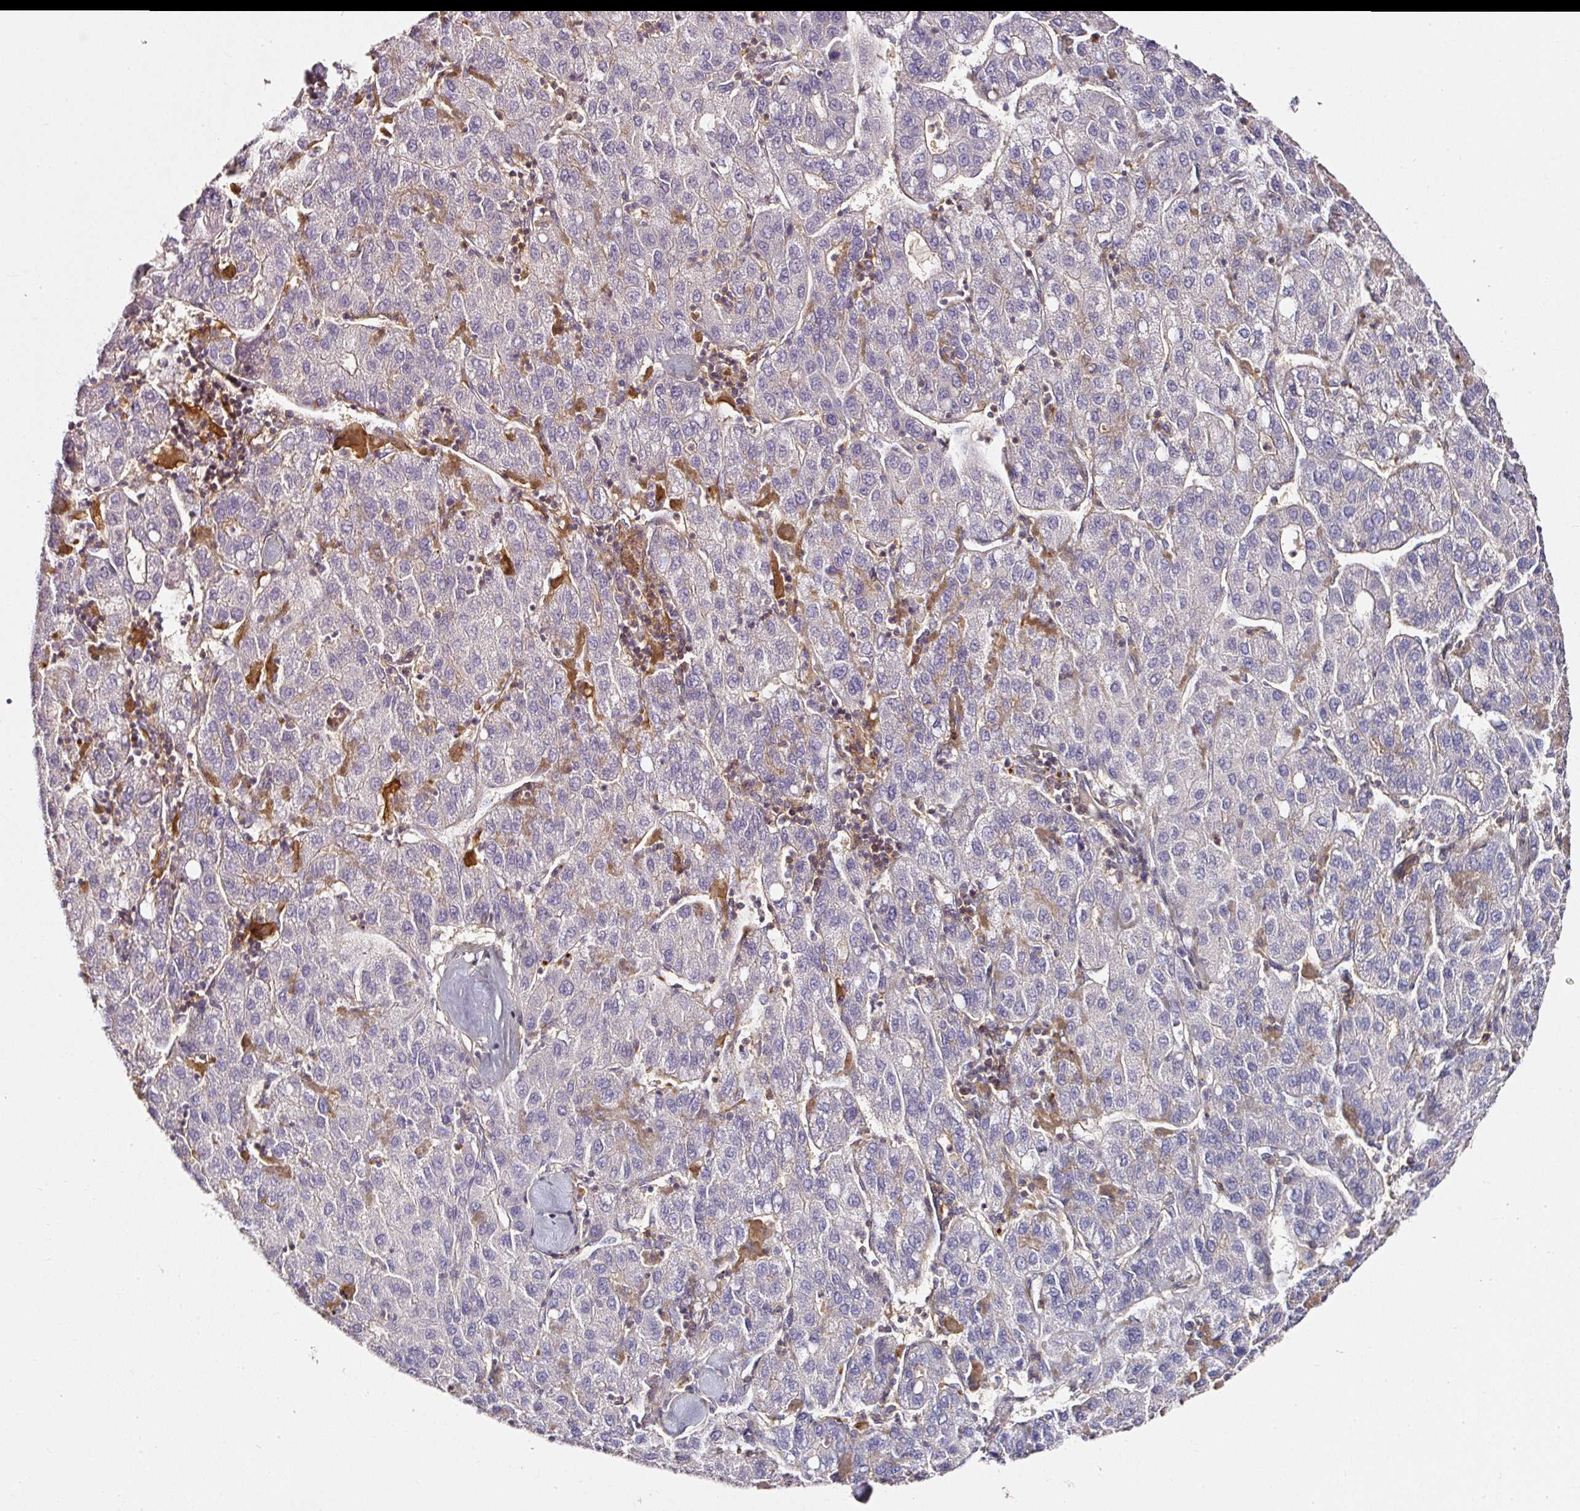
{"staining": {"intensity": "negative", "quantity": "none", "location": "none"}, "tissue": "liver cancer", "cell_type": "Tumor cells", "image_type": "cancer", "snomed": [{"axis": "morphology", "description": "Carcinoma, Hepatocellular, NOS"}, {"axis": "topography", "description": "Liver"}], "caption": "Micrograph shows no significant protein expression in tumor cells of liver hepatocellular carcinoma.", "gene": "CD47", "patient": {"sex": "male", "age": 65}}